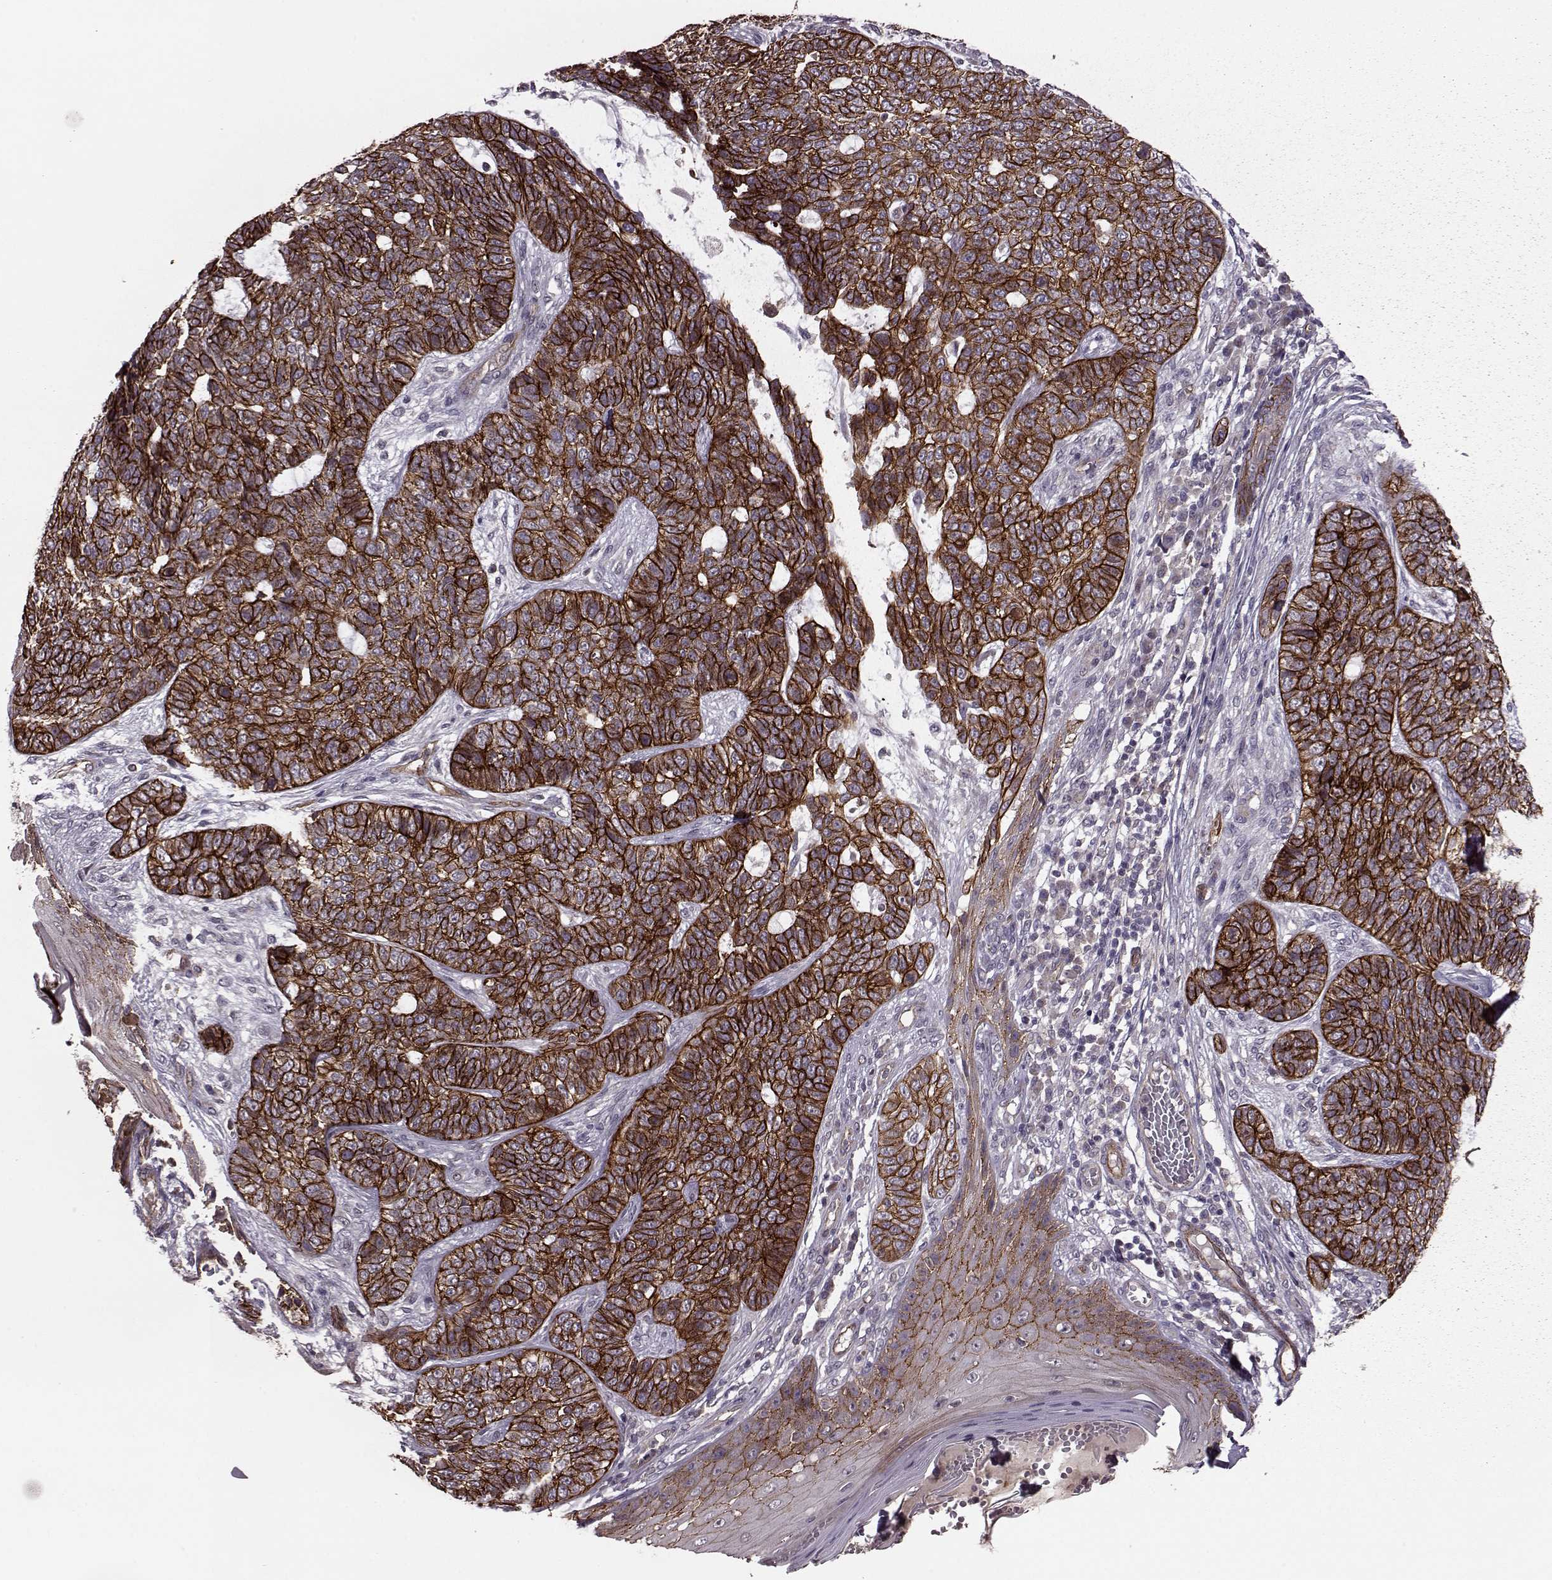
{"staining": {"intensity": "strong", "quantity": ">75%", "location": "cytoplasmic/membranous"}, "tissue": "skin cancer", "cell_type": "Tumor cells", "image_type": "cancer", "snomed": [{"axis": "morphology", "description": "Basal cell carcinoma"}, {"axis": "topography", "description": "Skin"}], "caption": "Protein expression analysis of human skin basal cell carcinoma reveals strong cytoplasmic/membranous positivity in approximately >75% of tumor cells. The staining is performed using DAB (3,3'-diaminobenzidine) brown chromogen to label protein expression. The nuclei are counter-stained blue using hematoxylin.", "gene": "SYNPO", "patient": {"sex": "female", "age": 69}}